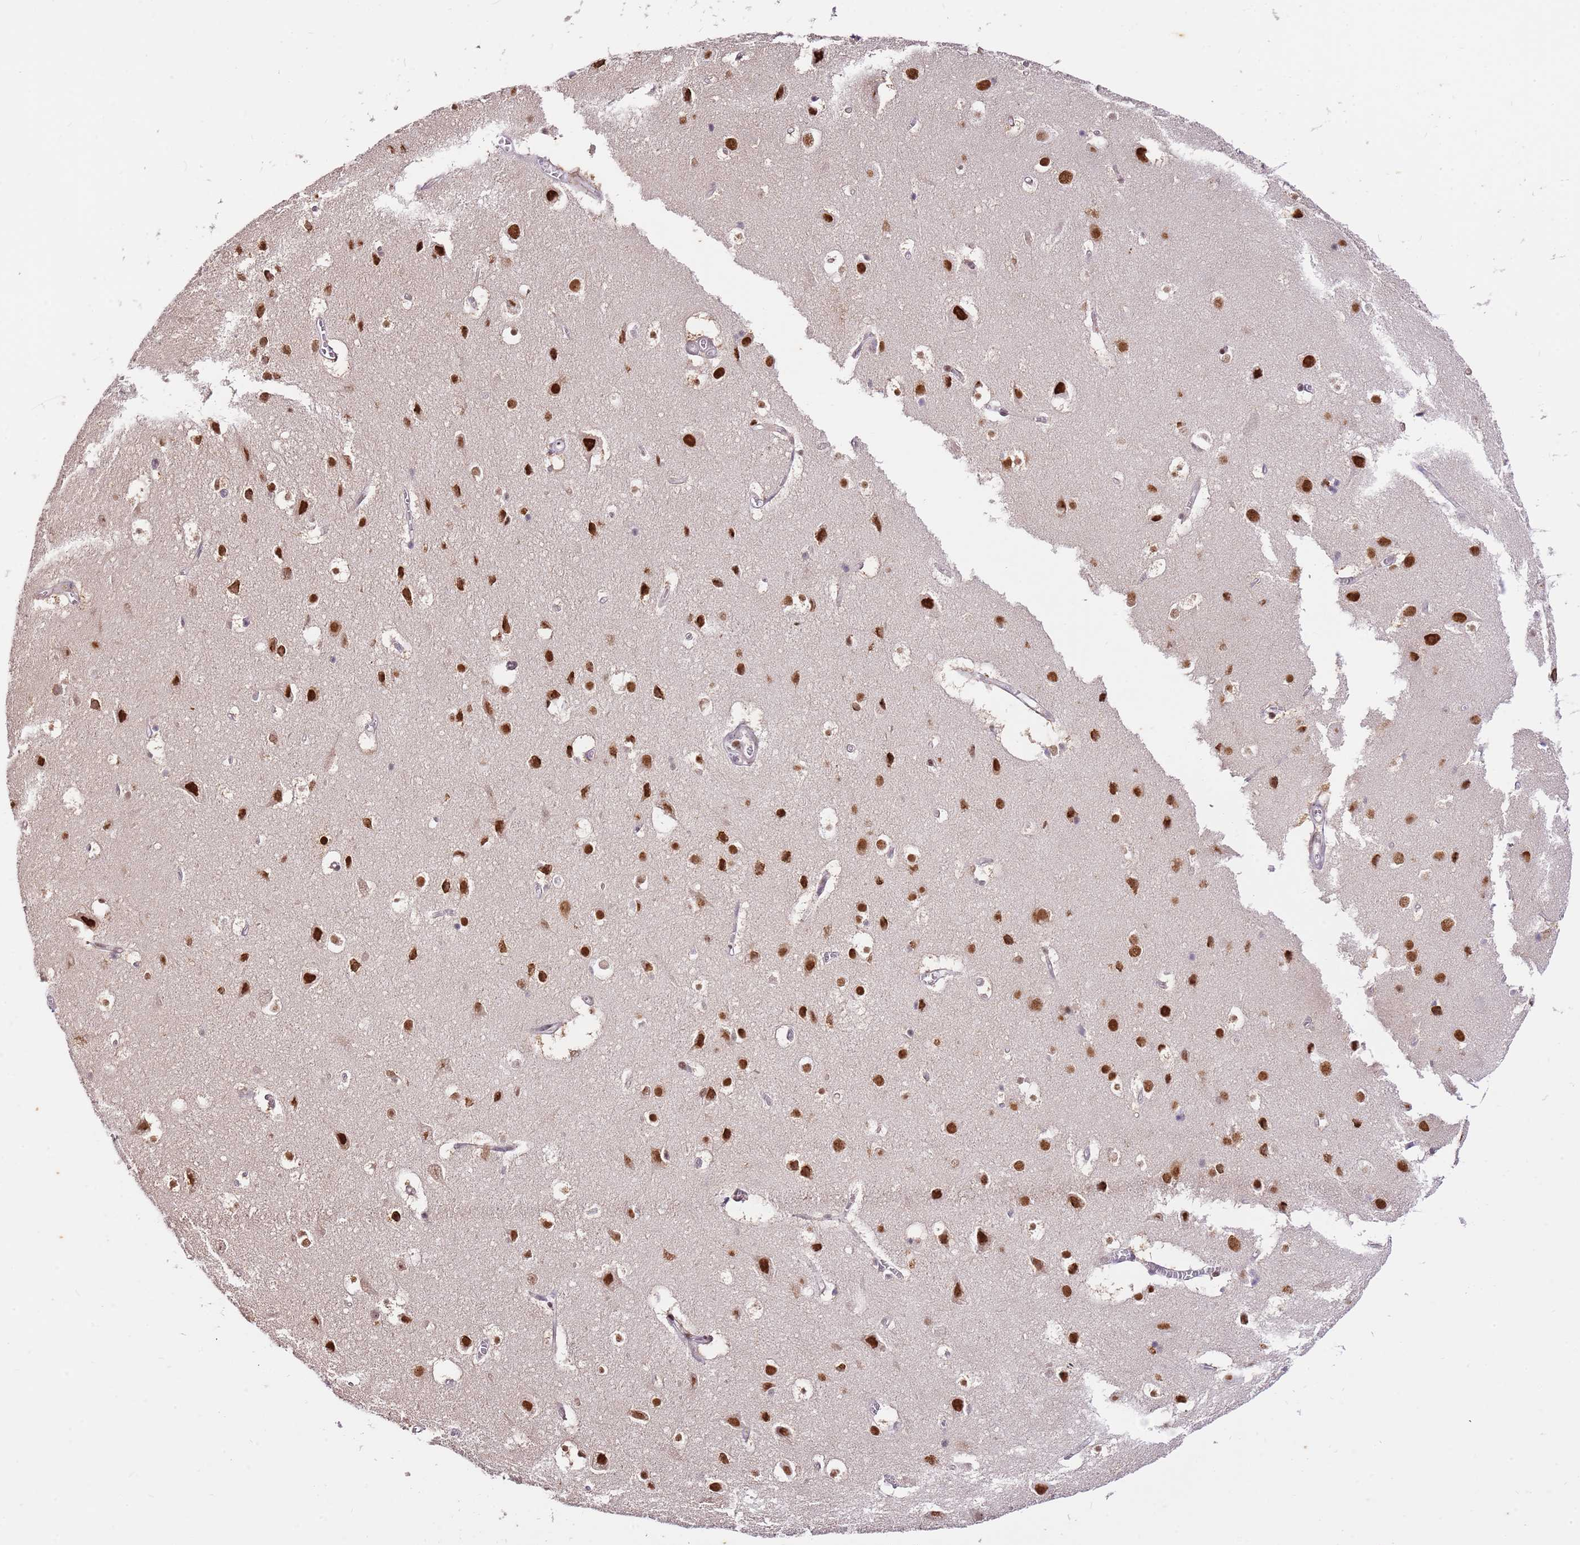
{"staining": {"intensity": "moderate", "quantity": "<25%", "location": "nuclear"}, "tissue": "cerebral cortex", "cell_type": "Endothelial cells", "image_type": "normal", "snomed": [{"axis": "morphology", "description": "Normal tissue, NOS"}, {"axis": "topography", "description": "Cerebral cortex"}], "caption": "Immunohistochemistry of normal human cerebral cortex demonstrates low levels of moderate nuclear positivity in approximately <25% of endothelial cells.", "gene": "RFK", "patient": {"sex": "male", "age": 54}}